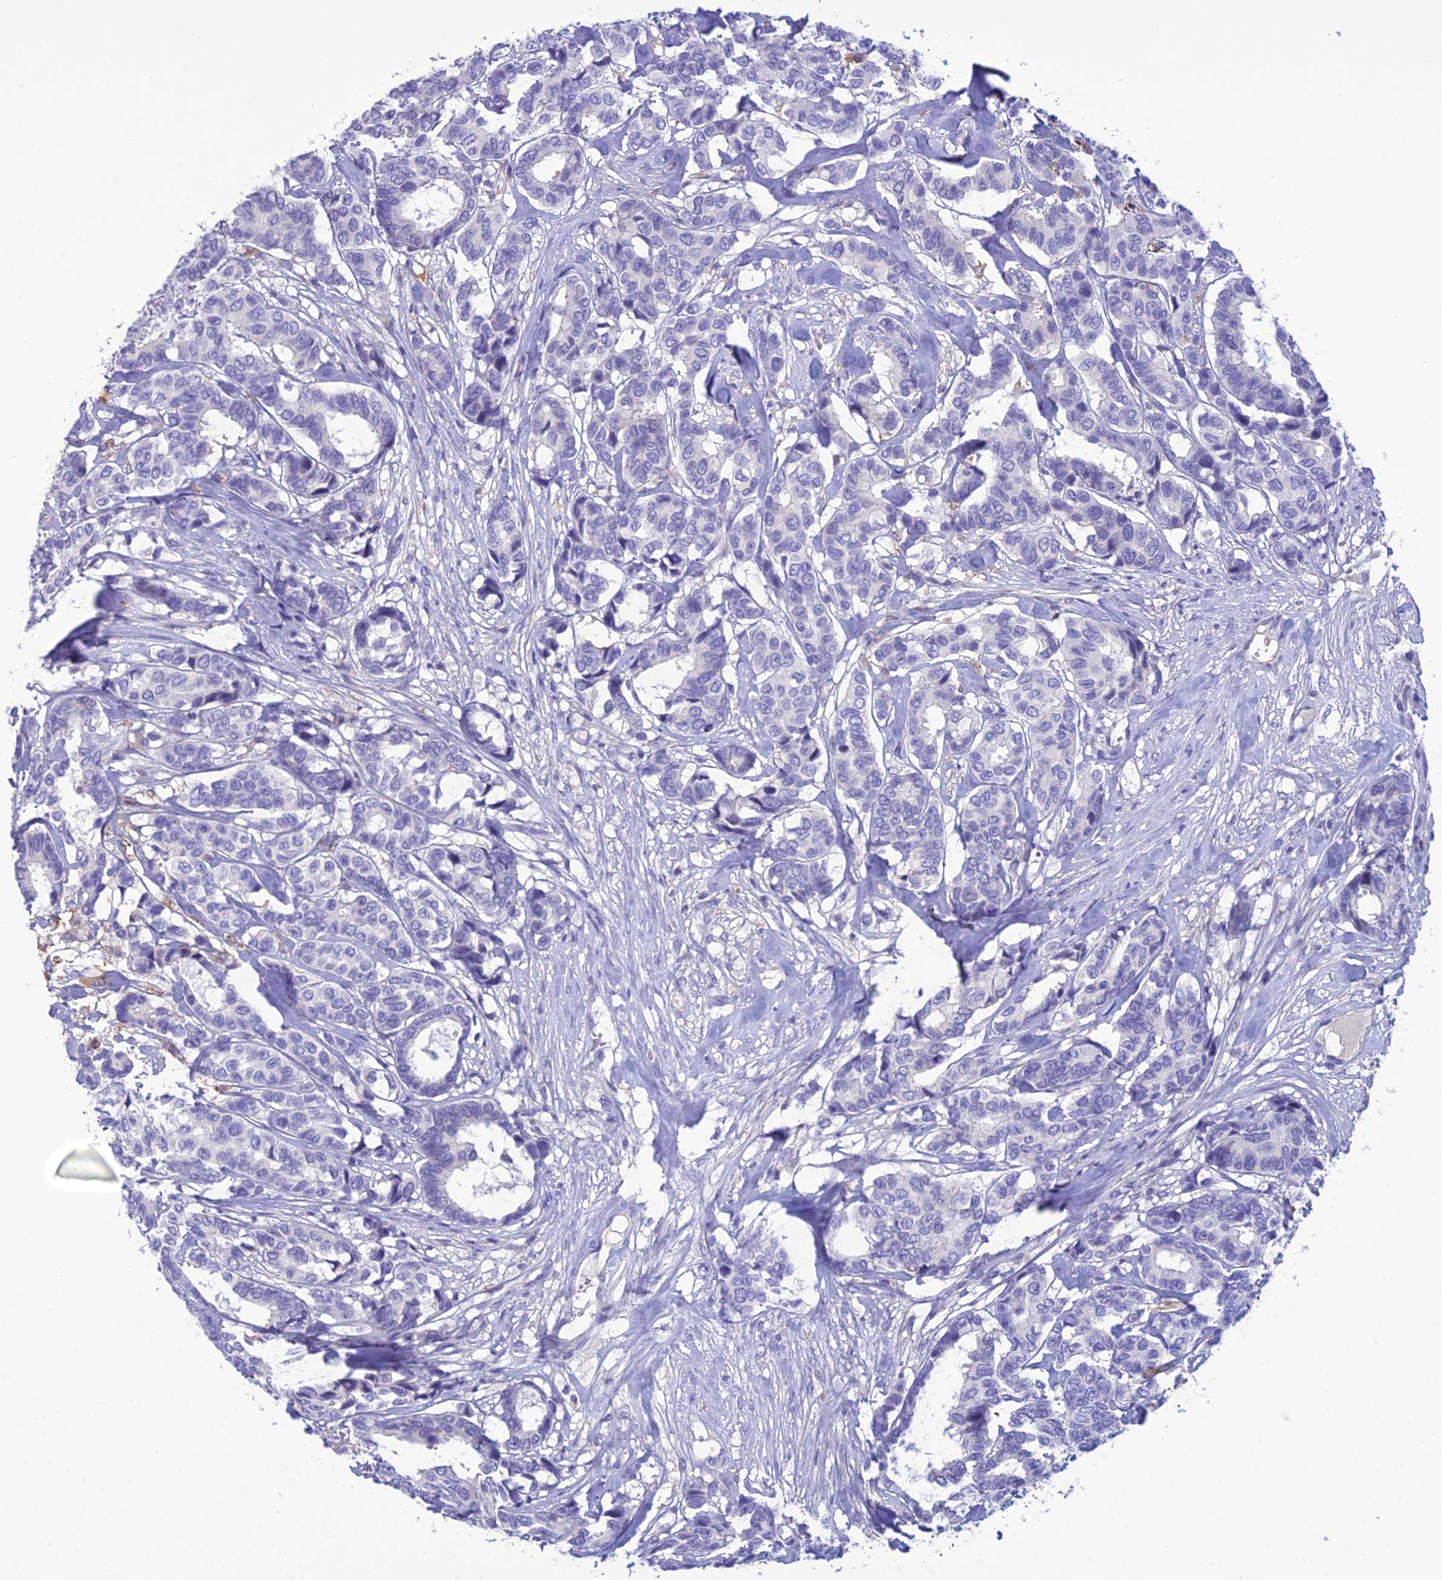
{"staining": {"intensity": "negative", "quantity": "none", "location": "none"}, "tissue": "breast cancer", "cell_type": "Tumor cells", "image_type": "cancer", "snomed": [{"axis": "morphology", "description": "Duct carcinoma"}, {"axis": "topography", "description": "Breast"}], "caption": "DAB (3,3'-diaminobenzidine) immunohistochemical staining of breast cancer (invasive ductal carcinoma) displays no significant staining in tumor cells.", "gene": "CRB2", "patient": {"sex": "female", "age": 87}}